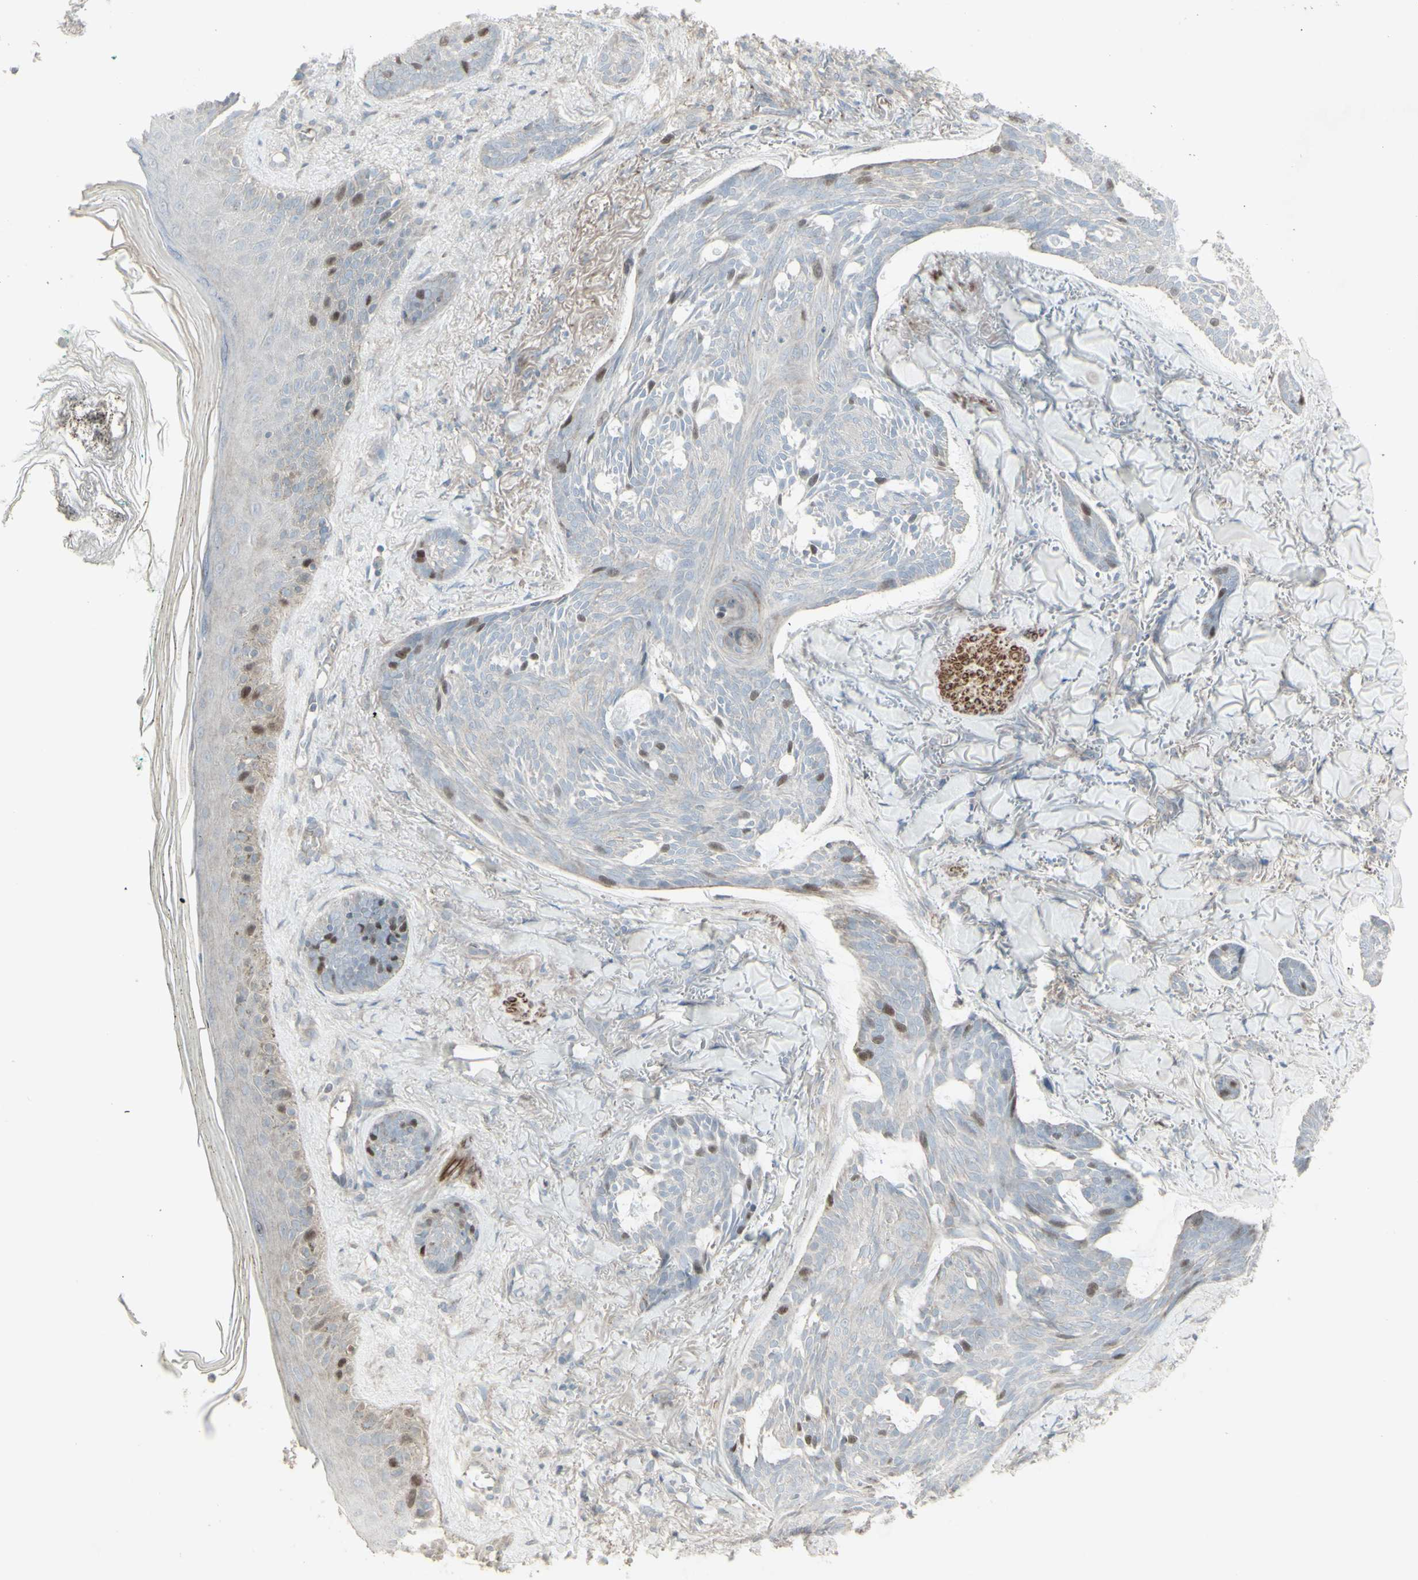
{"staining": {"intensity": "moderate", "quantity": "<25%", "location": "nuclear"}, "tissue": "skin cancer", "cell_type": "Tumor cells", "image_type": "cancer", "snomed": [{"axis": "morphology", "description": "Basal cell carcinoma"}, {"axis": "topography", "description": "Skin"}], "caption": "Immunohistochemical staining of skin cancer (basal cell carcinoma) exhibits moderate nuclear protein expression in about <25% of tumor cells. (DAB (3,3'-diaminobenzidine) IHC with brightfield microscopy, high magnification).", "gene": "GMNN", "patient": {"sex": "male", "age": 43}}